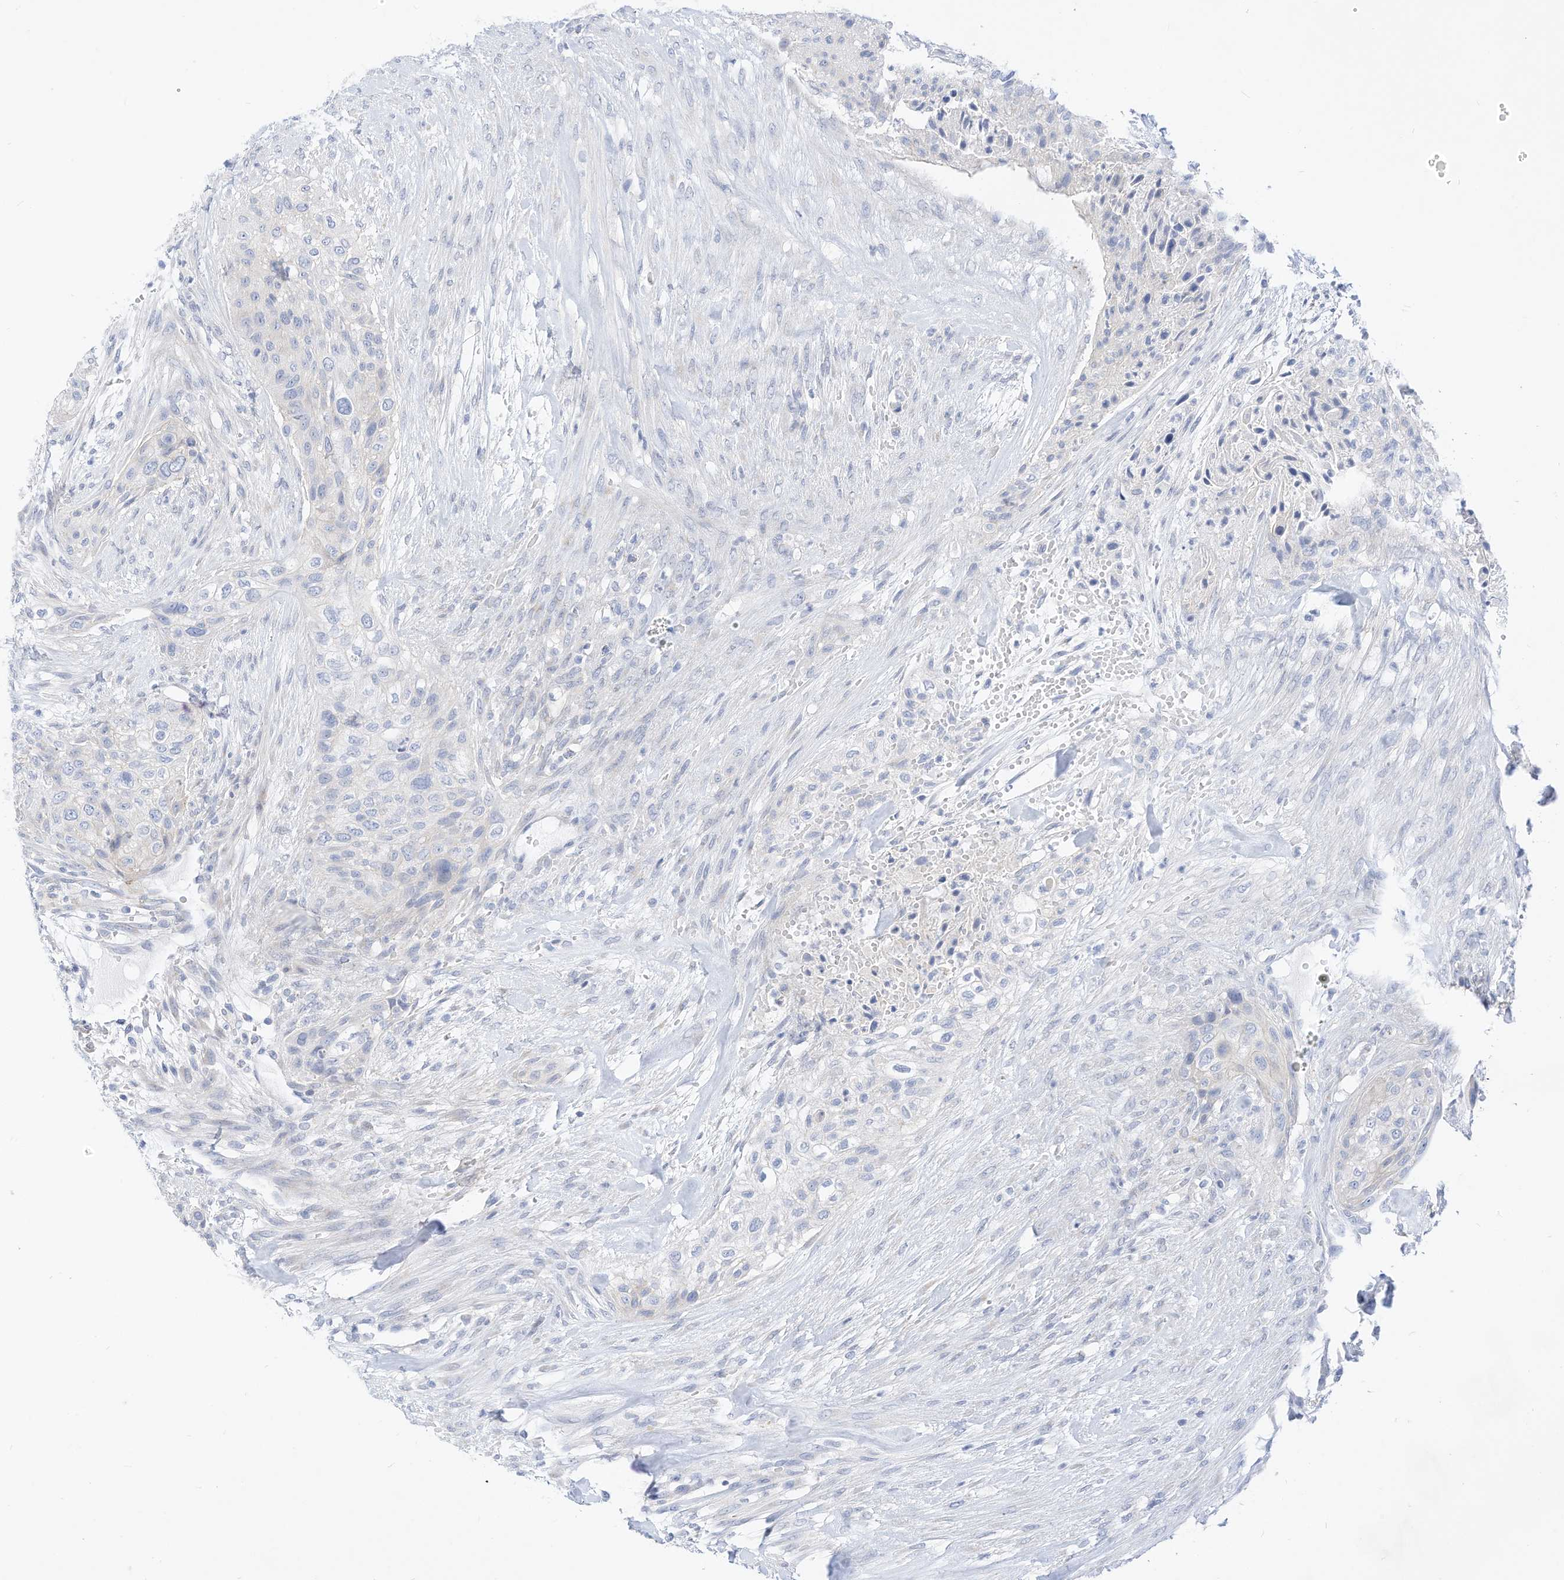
{"staining": {"intensity": "negative", "quantity": "none", "location": "none"}, "tissue": "urothelial cancer", "cell_type": "Tumor cells", "image_type": "cancer", "snomed": [{"axis": "morphology", "description": "Urothelial carcinoma, High grade"}, {"axis": "topography", "description": "Urinary bladder"}], "caption": "A high-resolution histopathology image shows immunohistochemistry staining of urothelial cancer, which demonstrates no significant expression in tumor cells.", "gene": "SPOCD1", "patient": {"sex": "male", "age": 35}}